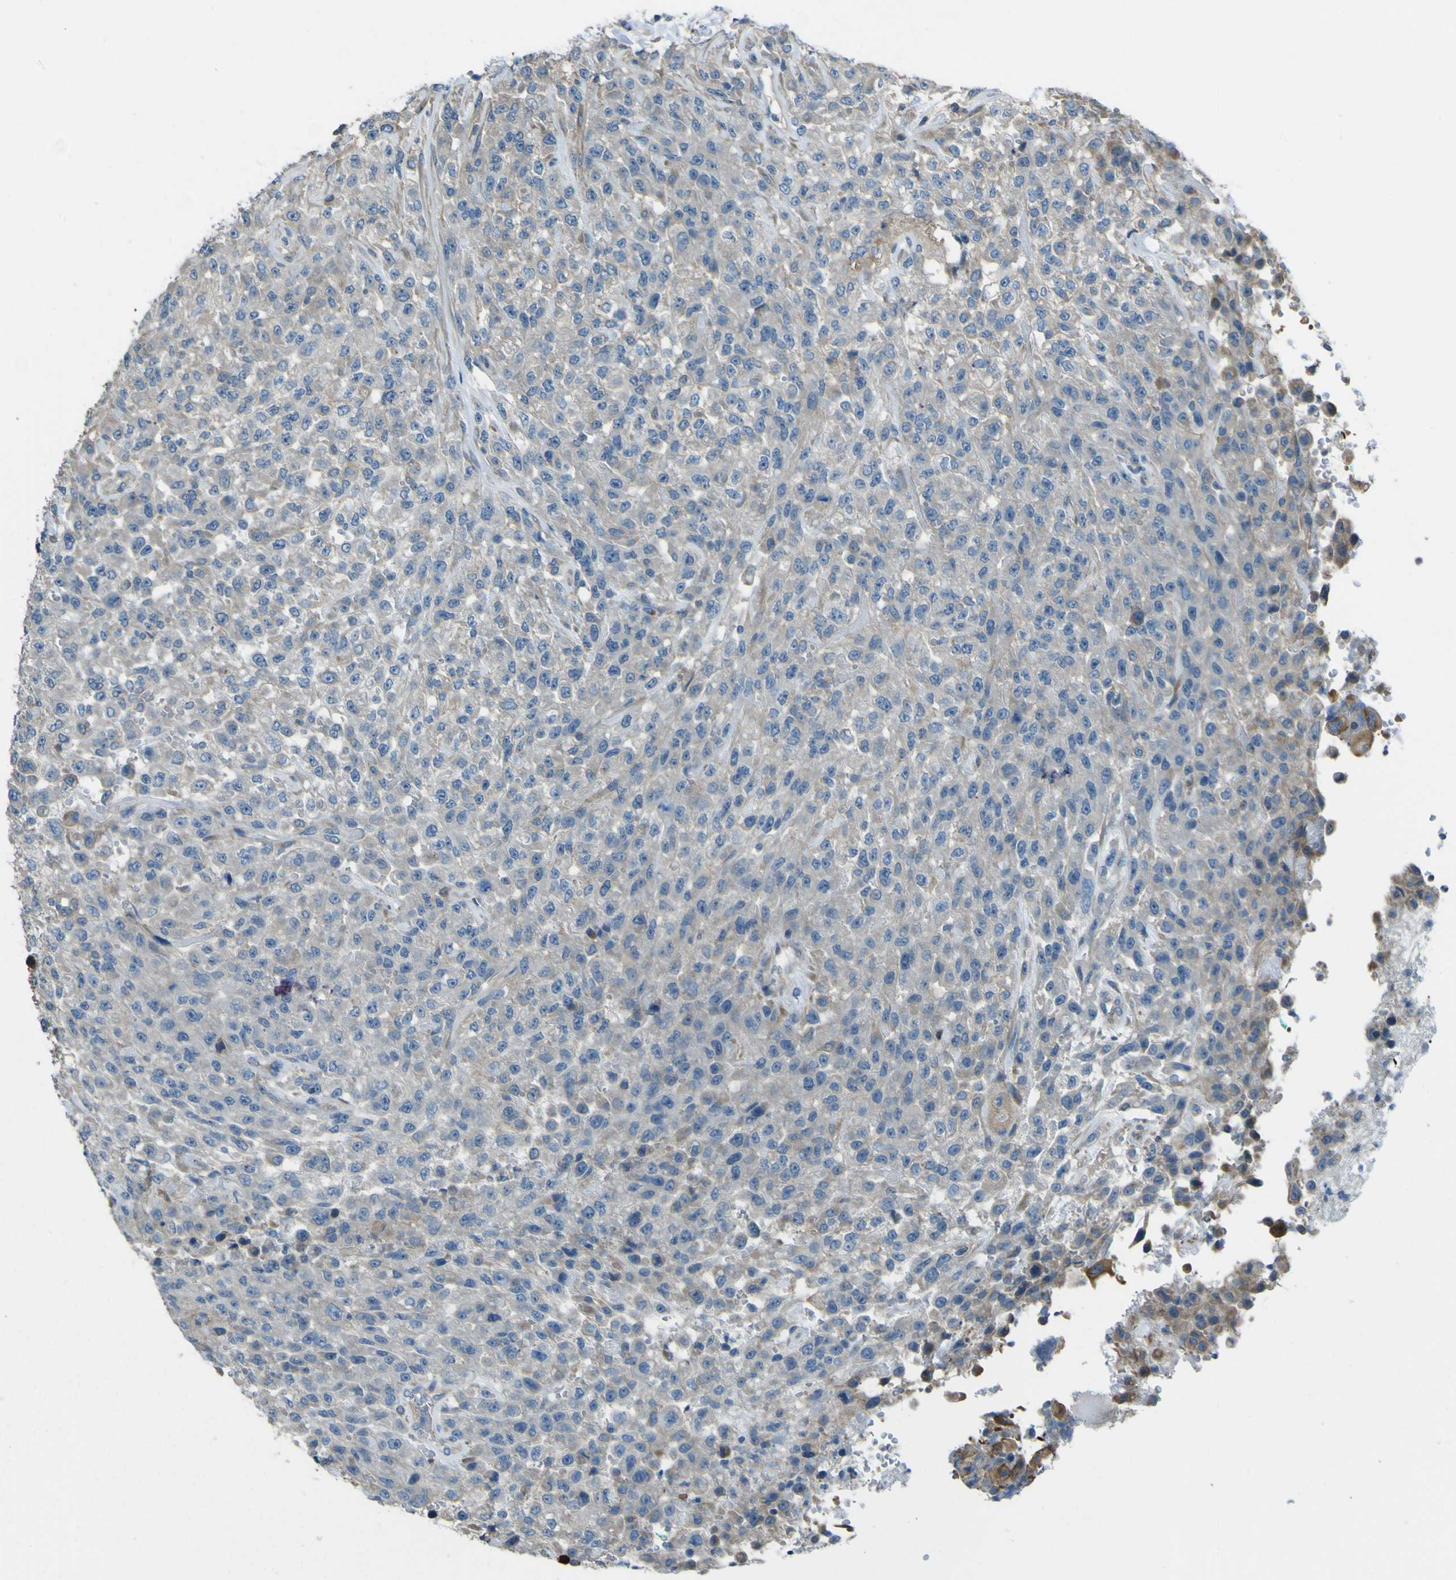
{"staining": {"intensity": "negative", "quantity": "none", "location": "none"}, "tissue": "urothelial cancer", "cell_type": "Tumor cells", "image_type": "cancer", "snomed": [{"axis": "morphology", "description": "Urothelial carcinoma, High grade"}, {"axis": "topography", "description": "Urinary bladder"}], "caption": "High-grade urothelial carcinoma was stained to show a protein in brown. There is no significant expression in tumor cells.", "gene": "NAALADL2", "patient": {"sex": "male", "age": 46}}